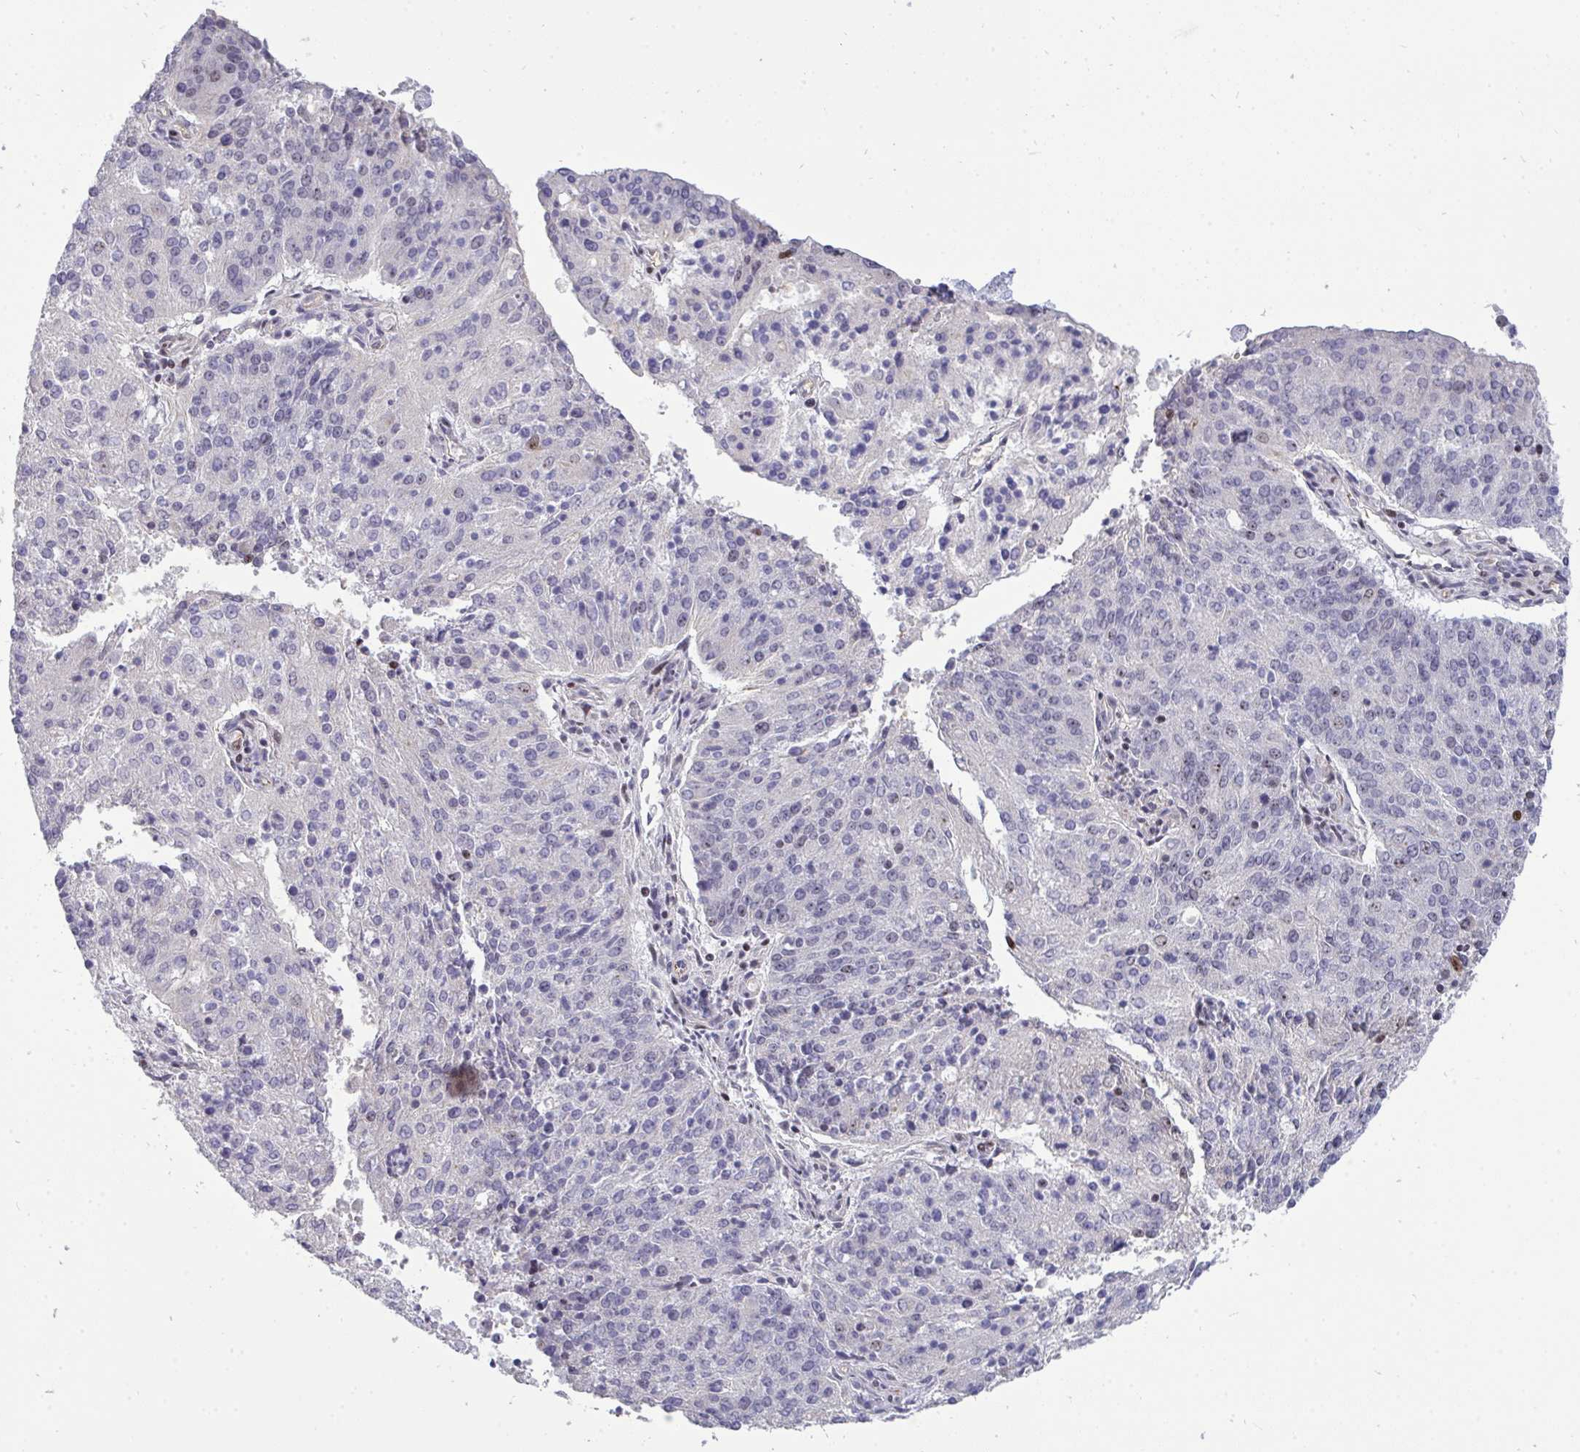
{"staining": {"intensity": "negative", "quantity": "none", "location": "none"}, "tissue": "endometrial cancer", "cell_type": "Tumor cells", "image_type": "cancer", "snomed": [{"axis": "morphology", "description": "Adenocarcinoma, NOS"}, {"axis": "topography", "description": "Endometrium"}], "caption": "High power microscopy histopathology image of an immunohistochemistry (IHC) histopathology image of endometrial cancer (adenocarcinoma), revealing no significant staining in tumor cells.", "gene": "PLPPR3", "patient": {"sex": "female", "age": 82}}